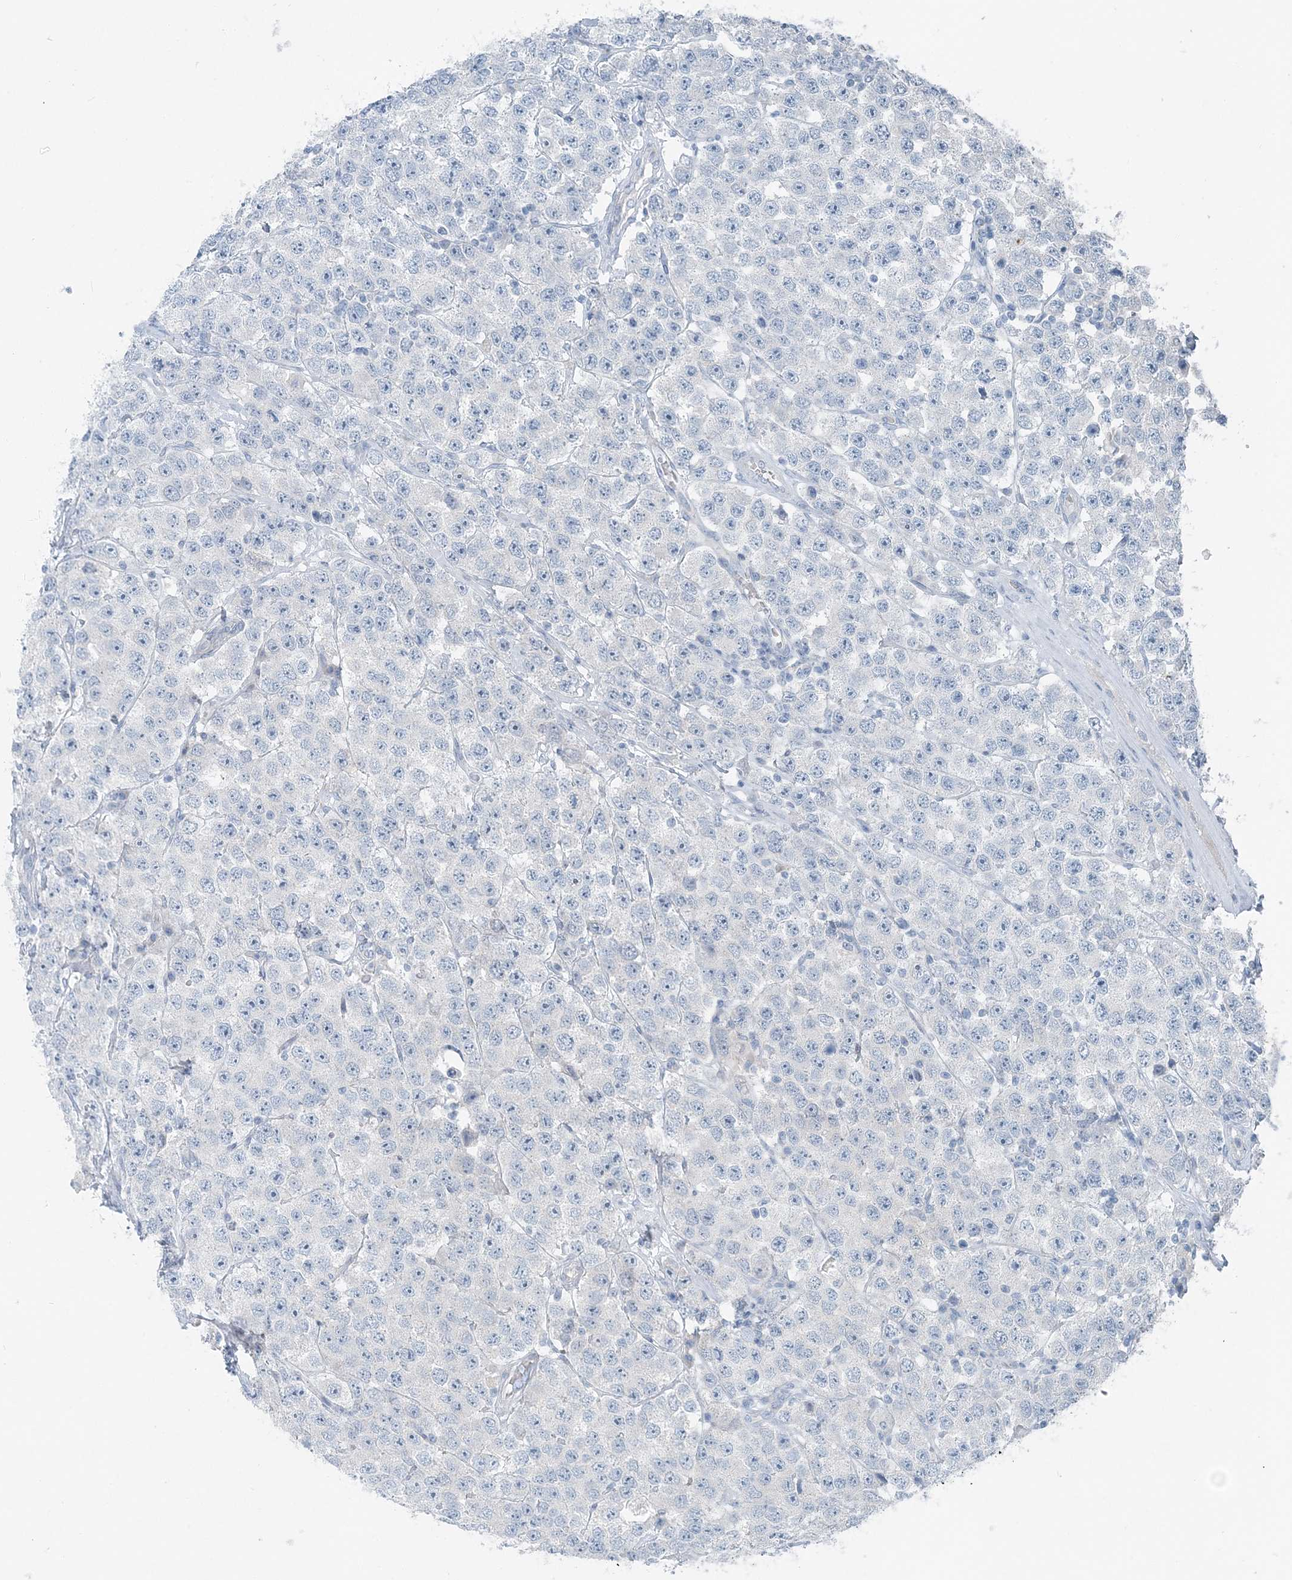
{"staining": {"intensity": "negative", "quantity": "none", "location": "none"}, "tissue": "testis cancer", "cell_type": "Tumor cells", "image_type": "cancer", "snomed": [{"axis": "morphology", "description": "Seminoma, NOS"}, {"axis": "topography", "description": "Testis"}], "caption": "Testis seminoma was stained to show a protein in brown. There is no significant staining in tumor cells.", "gene": "INTU", "patient": {"sex": "male", "age": 28}}